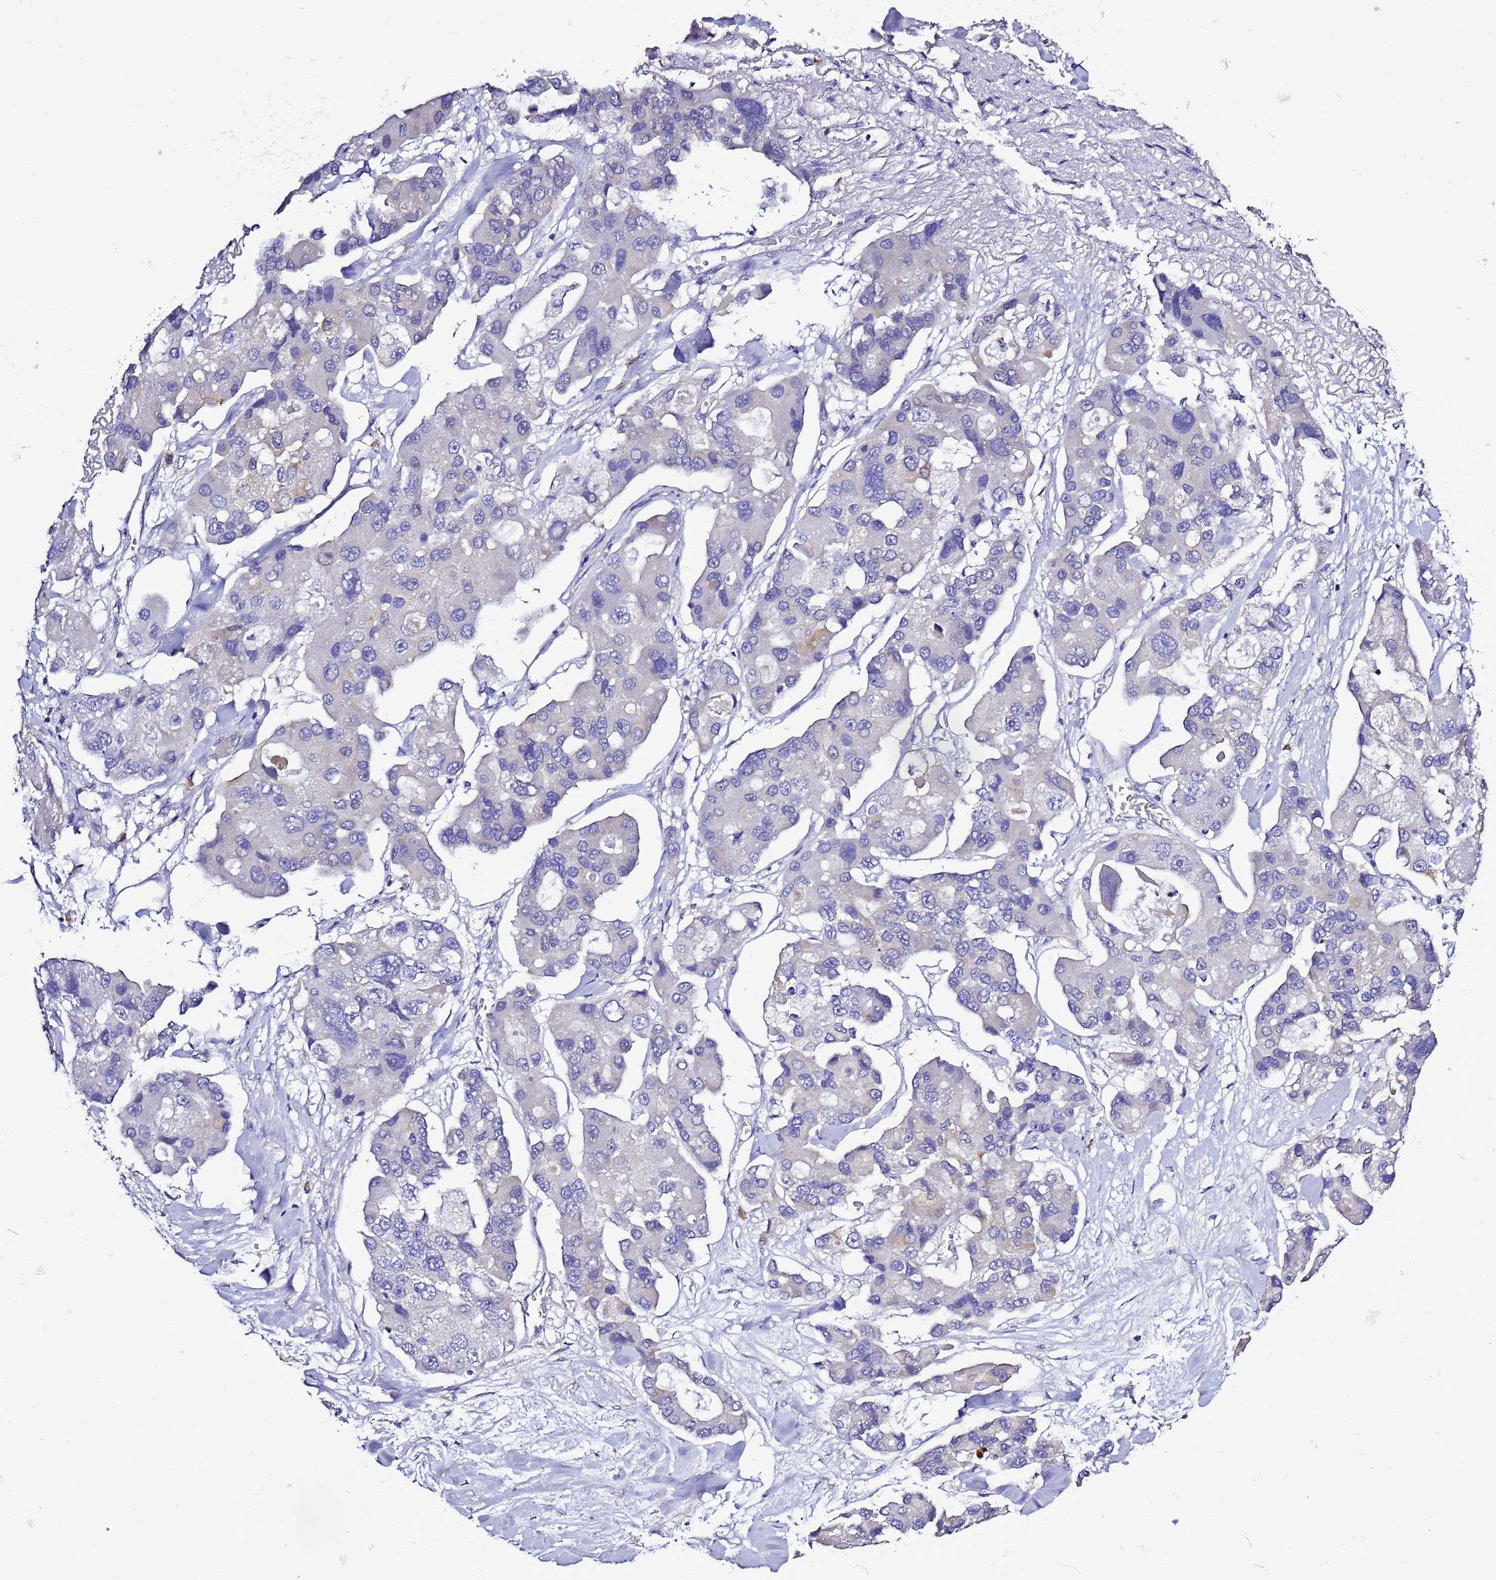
{"staining": {"intensity": "negative", "quantity": "none", "location": "none"}, "tissue": "lung cancer", "cell_type": "Tumor cells", "image_type": "cancer", "snomed": [{"axis": "morphology", "description": "Adenocarcinoma, NOS"}, {"axis": "topography", "description": "Lung"}], "caption": "A high-resolution micrograph shows IHC staining of lung cancer, which exhibits no significant staining in tumor cells.", "gene": "SPCS1", "patient": {"sex": "female", "age": 54}}